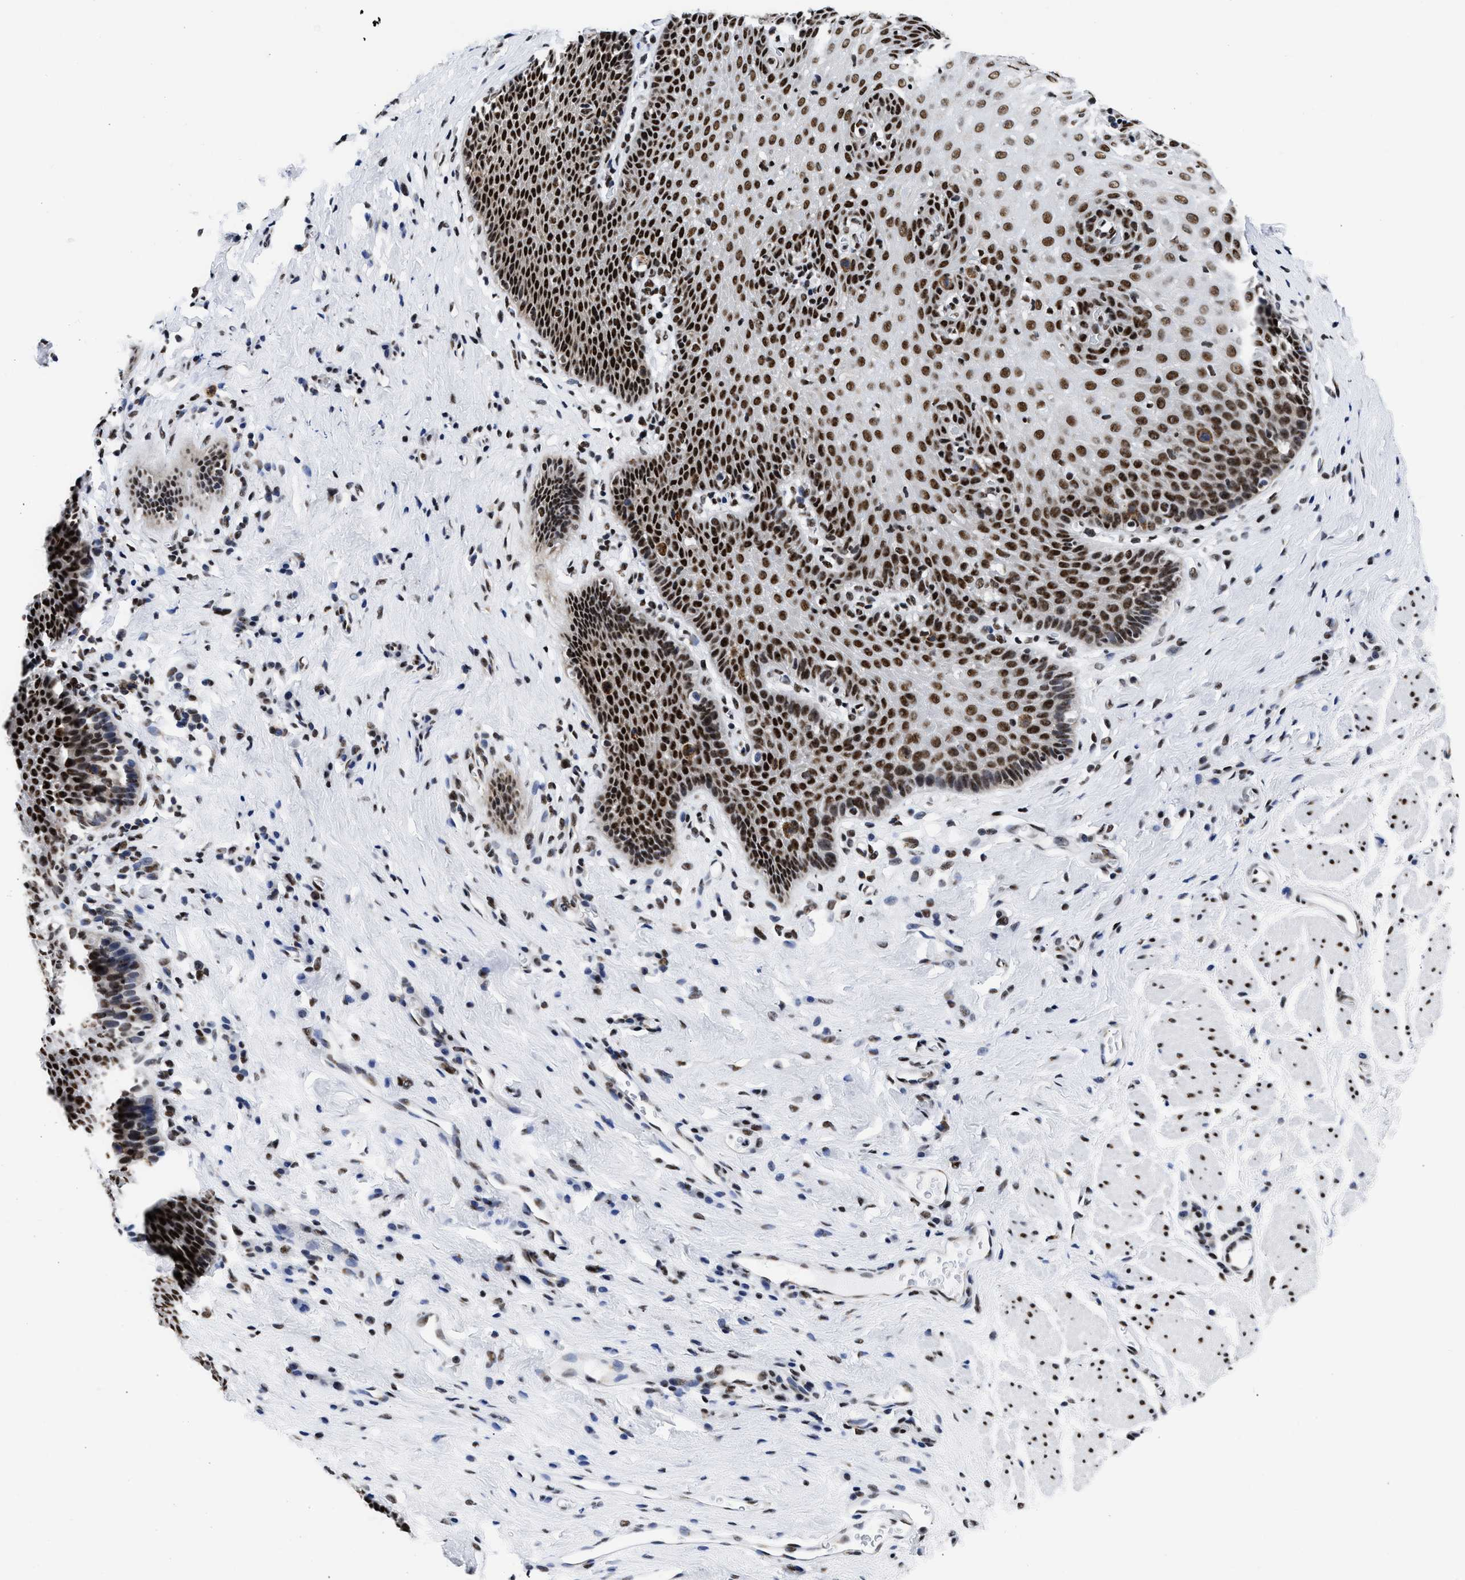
{"staining": {"intensity": "strong", "quantity": ">75%", "location": "nuclear"}, "tissue": "esophagus", "cell_type": "Squamous epithelial cells", "image_type": "normal", "snomed": [{"axis": "morphology", "description": "Normal tissue, NOS"}, {"axis": "topography", "description": "Esophagus"}], "caption": "A high amount of strong nuclear staining is present in approximately >75% of squamous epithelial cells in unremarkable esophagus. (brown staining indicates protein expression, while blue staining denotes nuclei).", "gene": "RBM8A", "patient": {"sex": "female", "age": 61}}